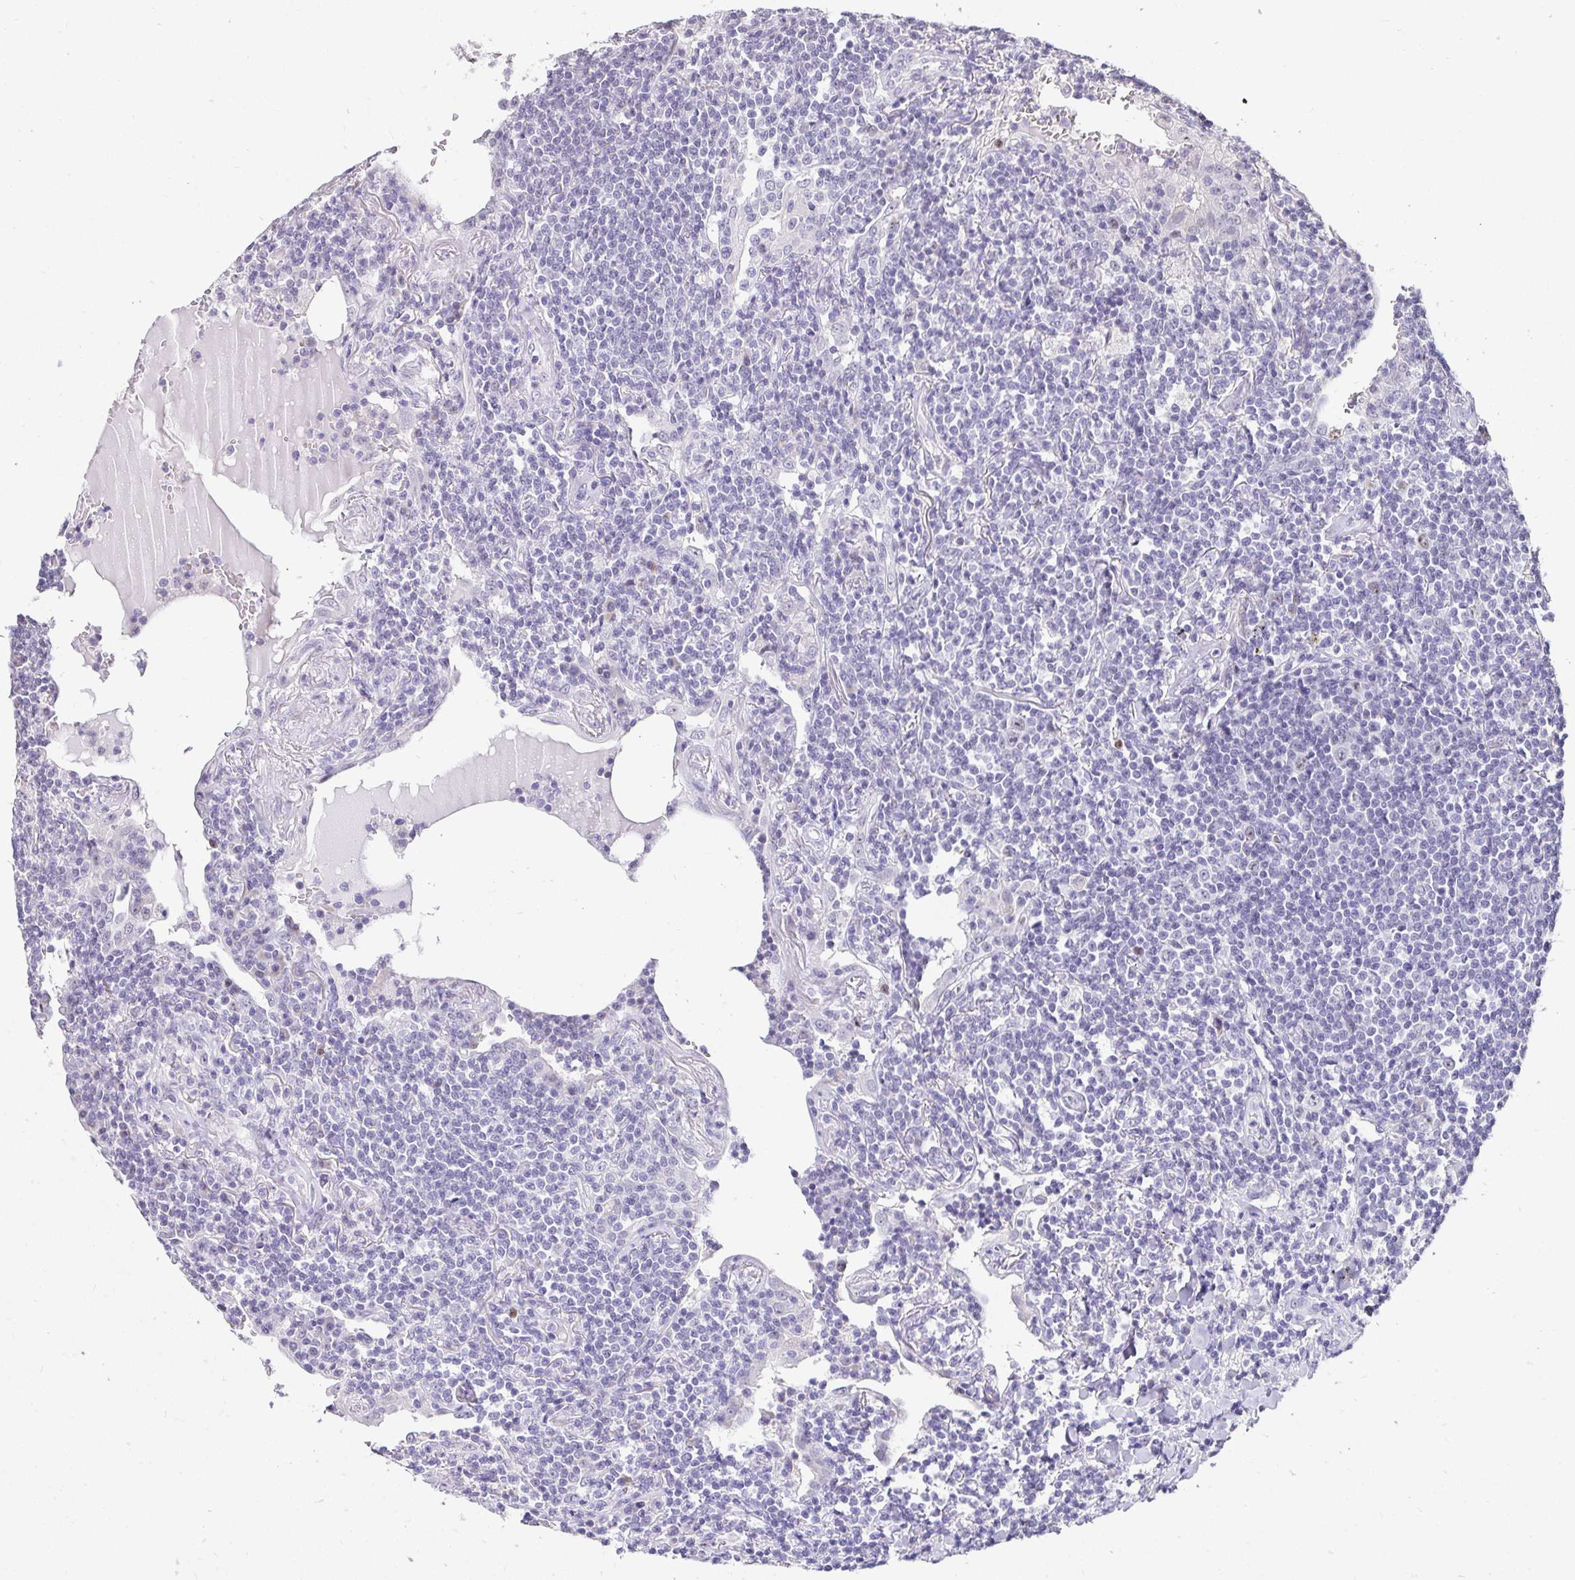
{"staining": {"intensity": "negative", "quantity": "none", "location": "none"}, "tissue": "lymphoma", "cell_type": "Tumor cells", "image_type": "cancer", "snomed": [{"axis": "morphology", "description": "Malignant lymphoma, non-Hodgkin's type, Low grade"}, {"axis": "topography", "description": "Lung"}], "caption": "Immunohistochemistry (IHC) of human low-grade malignant lymphoma, non-Hodgkin's type demonstrates no expression in tumor cells.", "gene": "ANLN", "patient": {"sex": "female", "age": 71}}